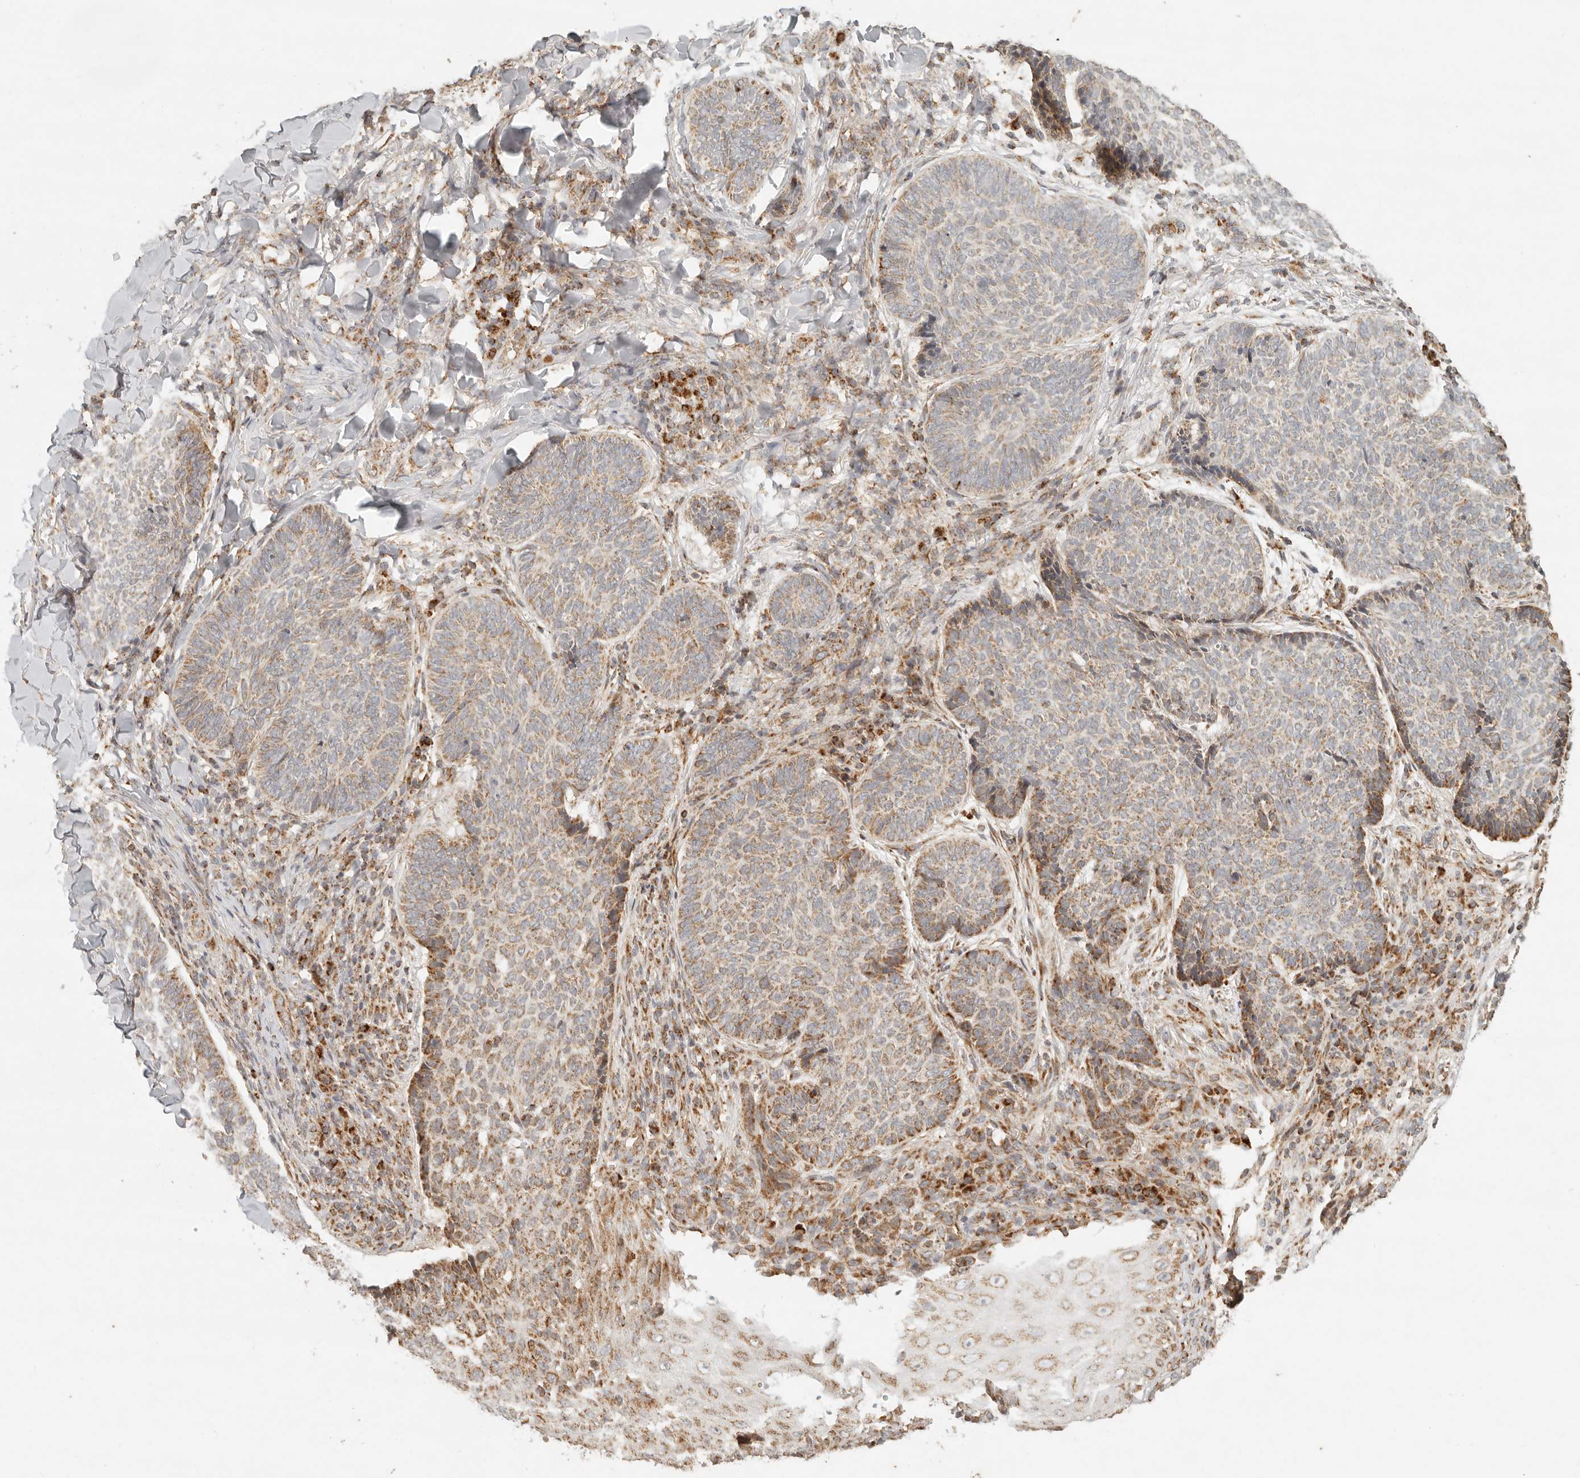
{"staining": {"intensity": "moderate", "quantity": "25%-75%", "location": "cytoplasmic/membranous"}, "tissue": "skin cancer", "cell_type": "Tumor cells", "image_type": "cancer", "snomed": [{"axis": "morphology", "description": "Normal tissue, NOS"}, {"axis": "morphology", "description": "Basal cell carcinoma"}, {"axis": "topography", "description": "Skin"}], "caption": "DAB (3,3'-diaminobenzidine) immunohistochemical staining of skin cancer shows moderate cytoplasmic/membranous protein positivity in approximately 25%-75% of tumor cells. The staining was performed using DAB (3,3'-diaminobenzidine) to visualize the protein expression in brown, while the nuclei were stained in blue with hematoxylin (Magnification: 20x).", "gene": "MRPL55", "patient": {"sex": "male", "age": 50}}